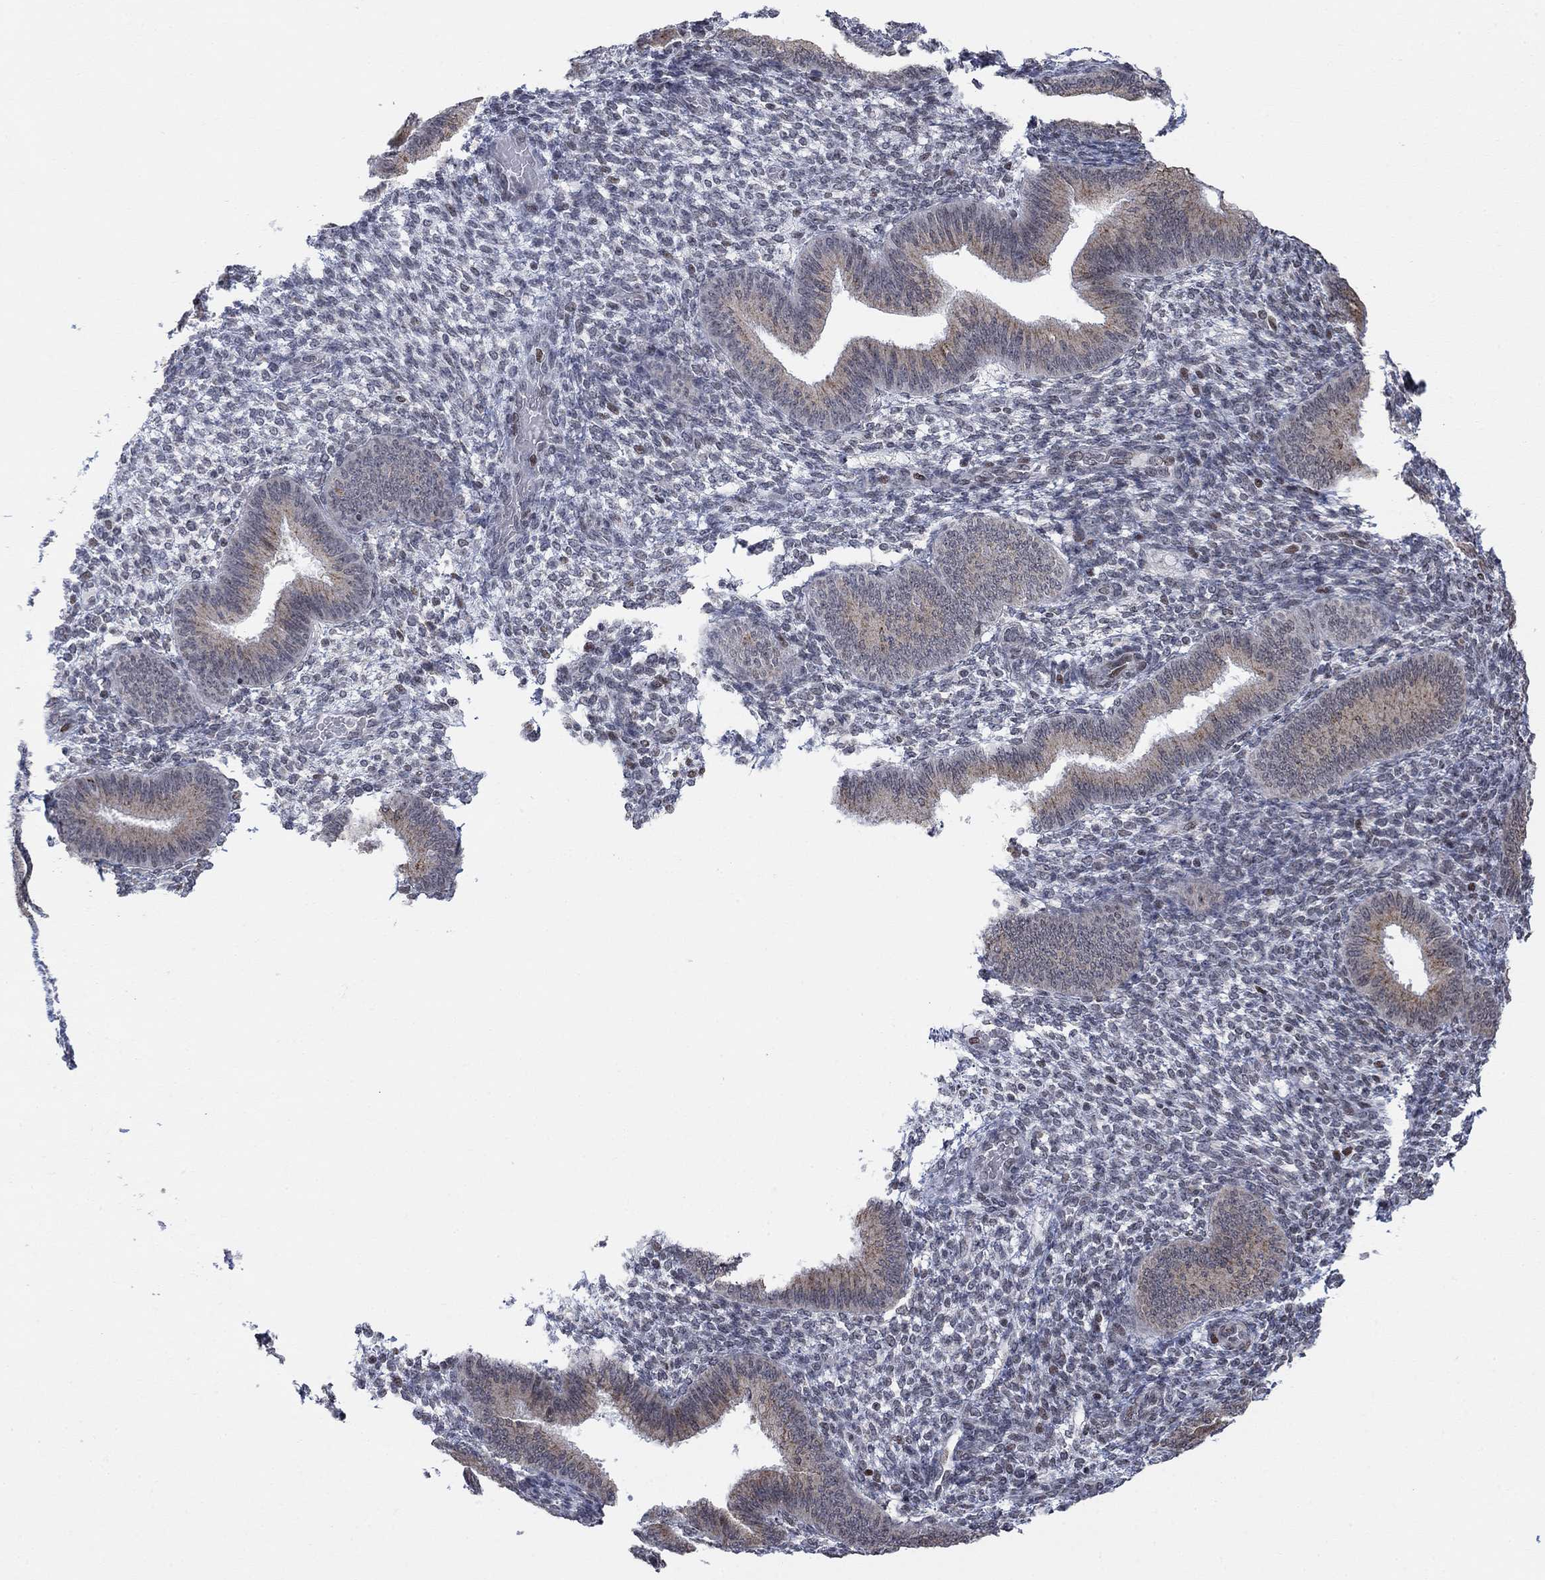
{"staining": {"intensity": "negative", "quantity": "none", "location": "none"}, "tissue": "endometrium", "cell_type": "Cells in endometrial stroma", "image_type": "normal", "snomed": [{"axis": "morphology", "description": "Normal tissue, NOS"}, {"axis": "topography", "description": "Endometrium"}], "caption": "Endometrium stained for a protein using IHC displays no expression cells in endometrial stroma.", "gene": "ABHD14A", "patient": {"sex": "female", "age": 39}}